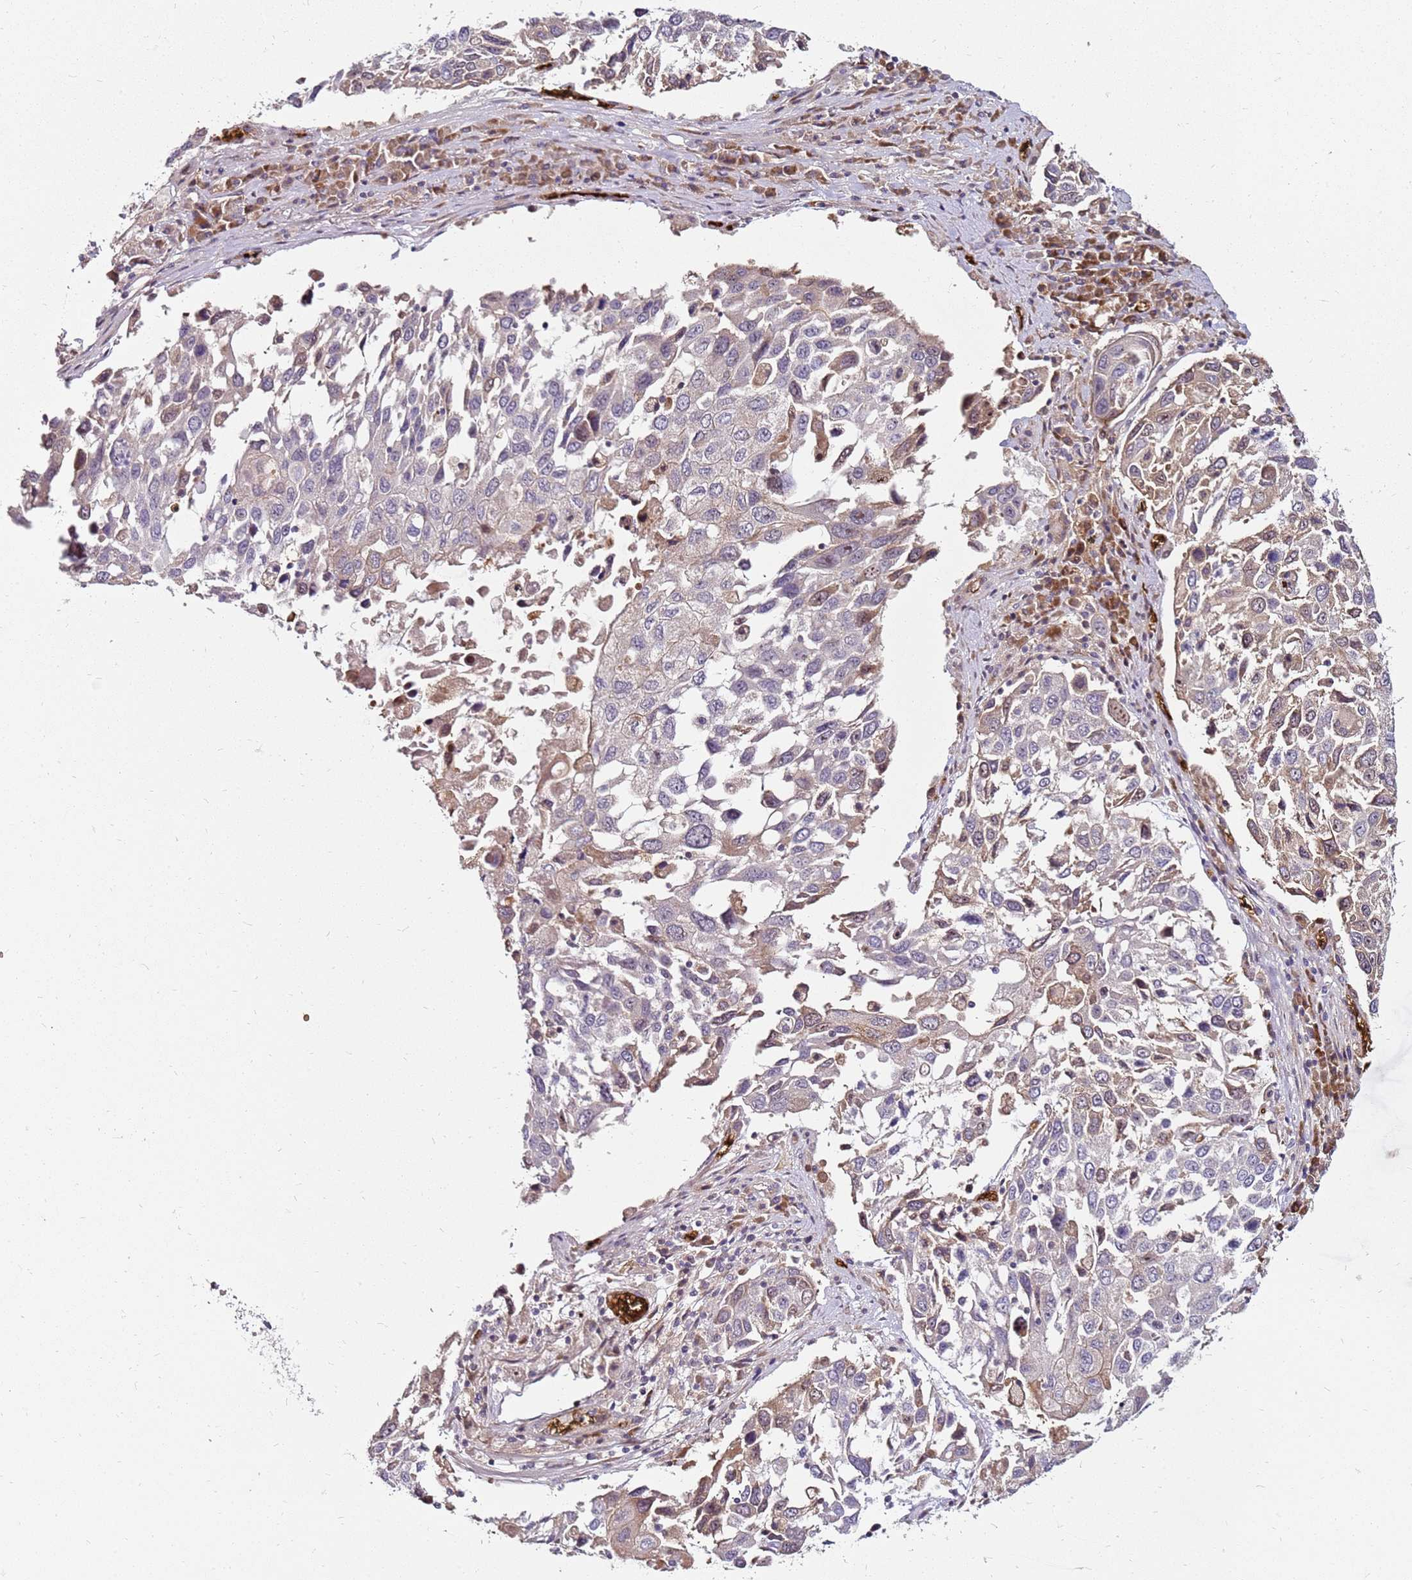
{"staining": {"intensity": "moderate", "quantity": "<25%", "location": "cytoplasmic/membranous,nuclear"}, "tissue": "lung cancer", "cell_type": "Tumor cells", "image_type": "cancer", "snomed": [{"axis": "morphology", "description": "Squamous cell carcinoma, NOS"}, {"axis": "topography", "description": "Lung"}], "caption": "Immunohistochemical staining of human squamous cell carcinoma (lung) exhibits low levels of moderate cytoplasmic/membranous and nuclear protein staining in about <25% of tumor cells.", "gene": "RNF11", "patient": {"sex": "male", "age": 65}}